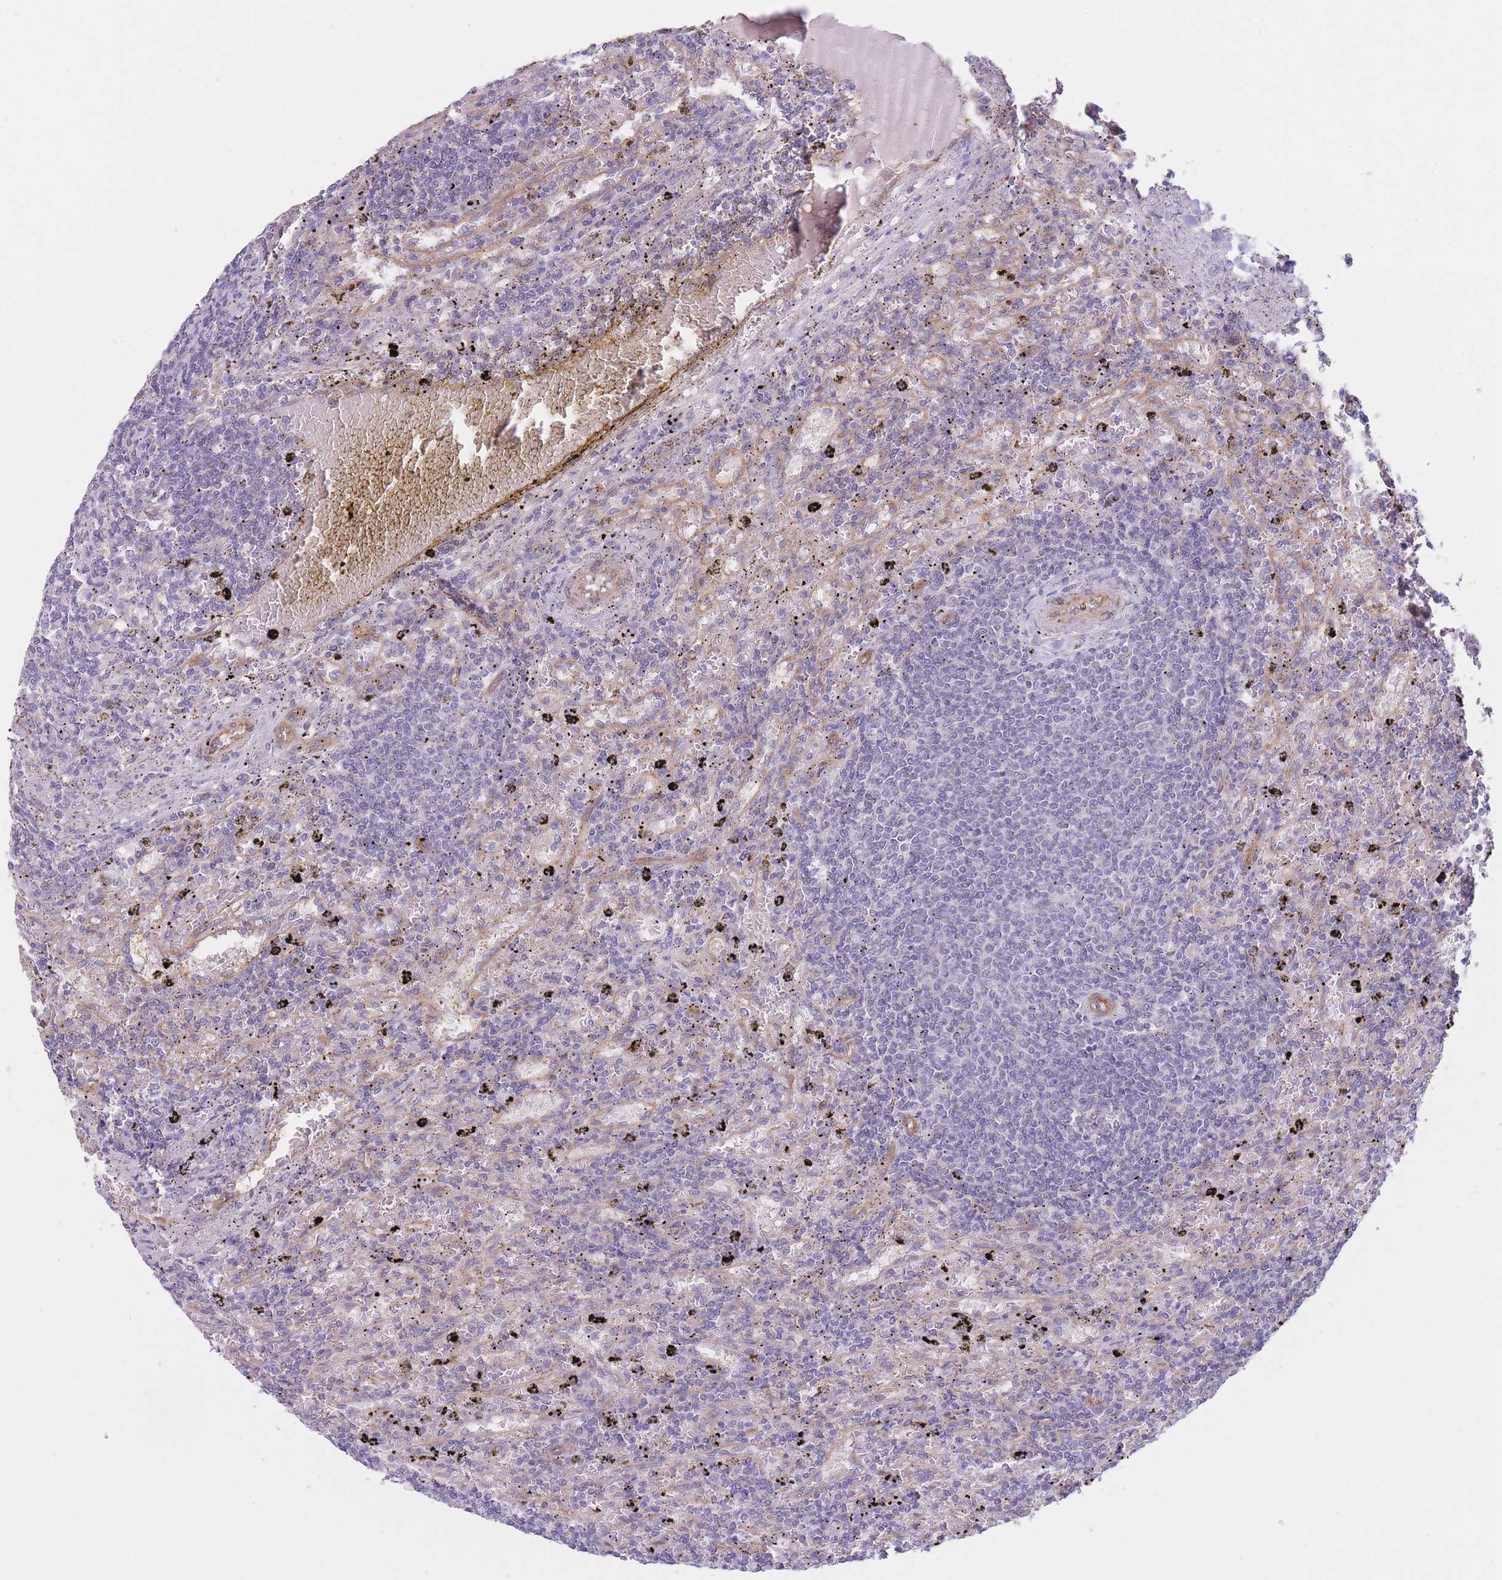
{"staining": {"intensity": "negative", "quantity": "none", "location": "none"}, "tissue": "lymphoma", "cell_type": "Tumor cells", "image_type": "cancer", "snomed": [{"axis": "morphology", "description": "Malignant lymphoma, non-Hodgkin's type, Low grade"}, {"axis": "topography", "description": "Spleen"}], "caption": "Immunohistochemical staining of lymphoma reveals no significant positivity in tumor cells.", "gene": "SERPINB3", "patient": {"sex": "male", "age": 76}}